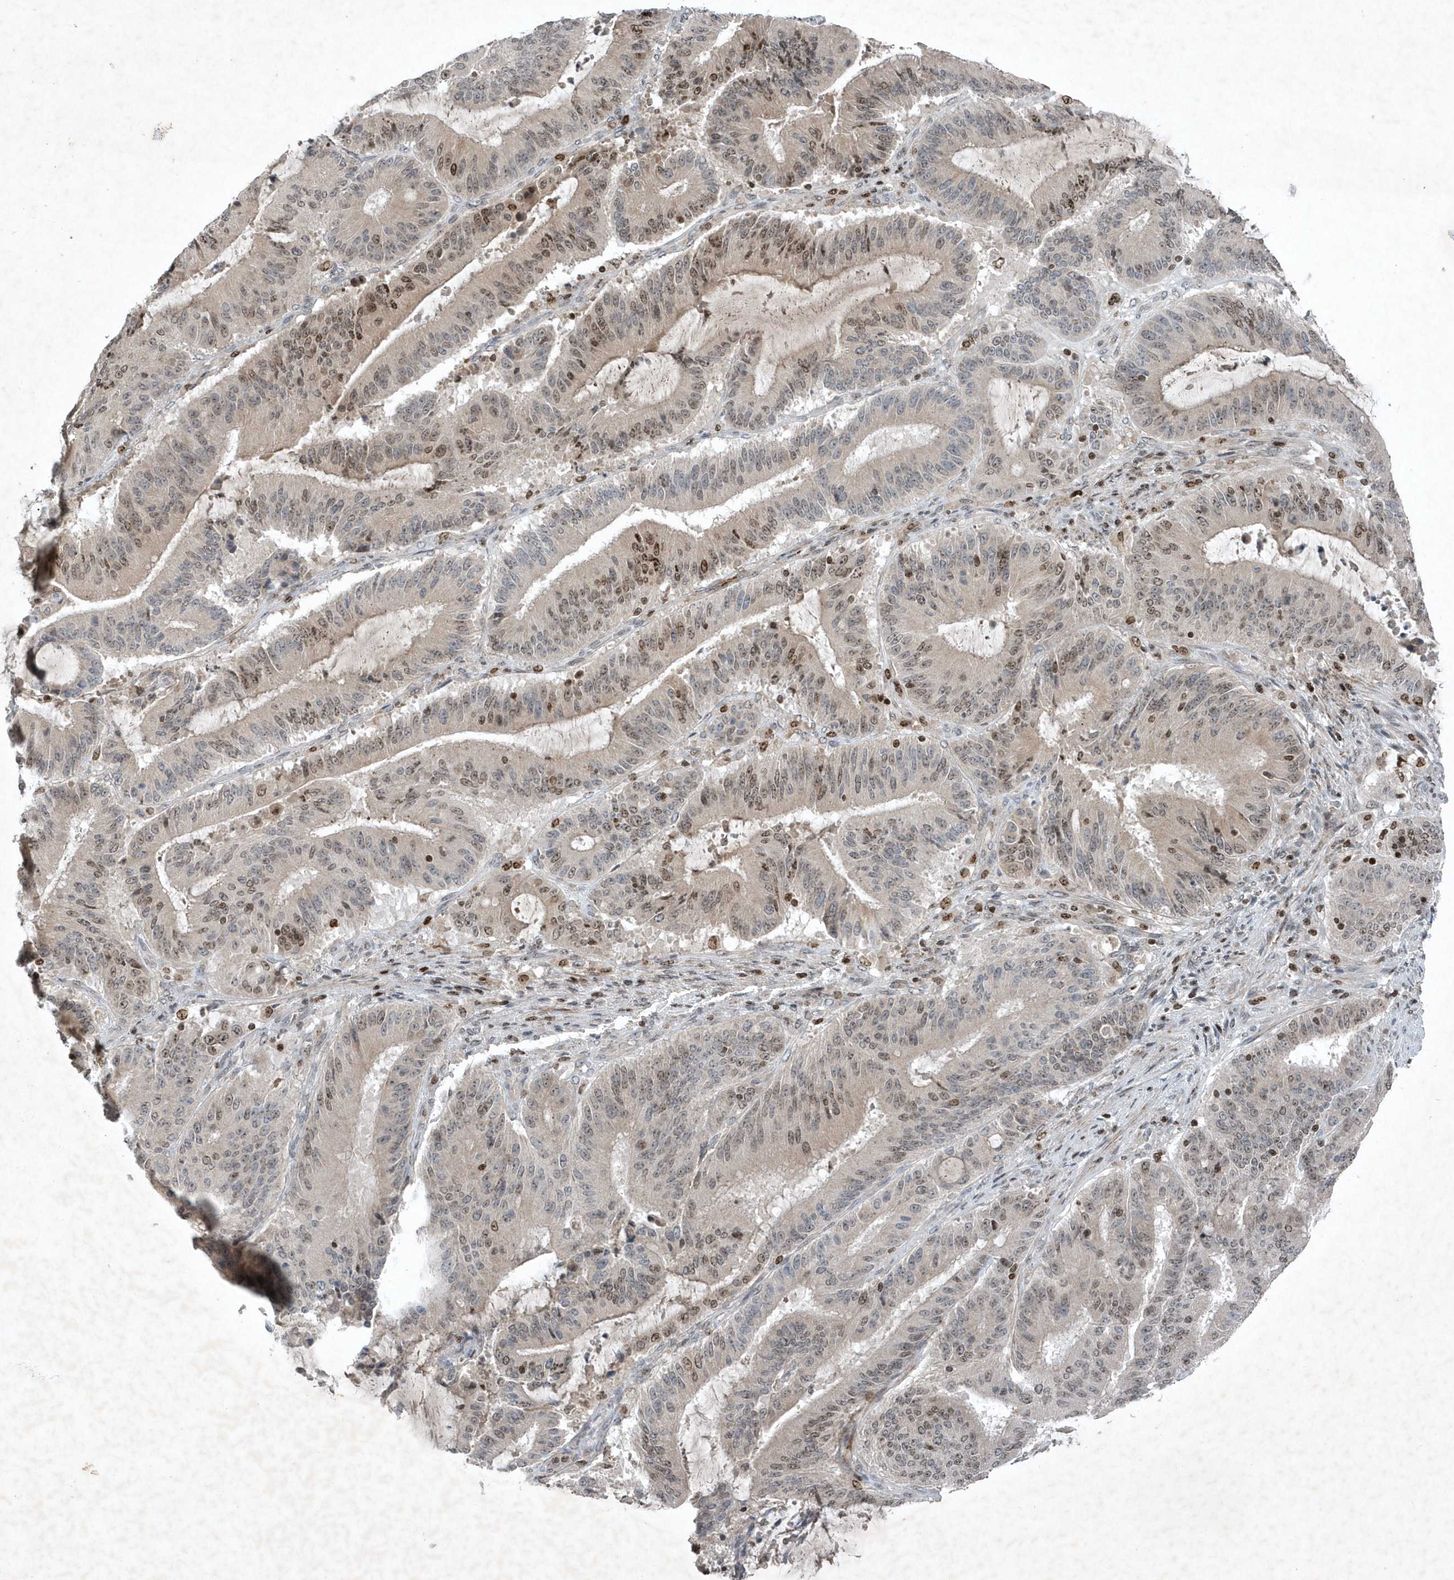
{"staining": {"intensity": "moderate", "quantity": "25%-75%", "location": "nuclear"}, "tissue": "liver cancer", "cell_type": "Tumor cells", "image_type": "cancer", "snomed": [{"axis": "morphology", "description": "Normal tissue, NOS"}, {"axis": "morphology", "description": "Cholangiocarcinoma"}, {"axis": "topography", "description": "Liver"}, {"axis": "topography", "description": "Peripheral nerve tissue"}], "caption": "Protein analysis of cholangiocarcinoma (liver) tissue displays moderate nuclear positivity in approximately 25%-75% of tumor cells. Immunohistochemistry stains the protein in brown and the nuclei are stained blue.", "gene": "QTRT2", "patient": {"sex": "female", "age": 73}}